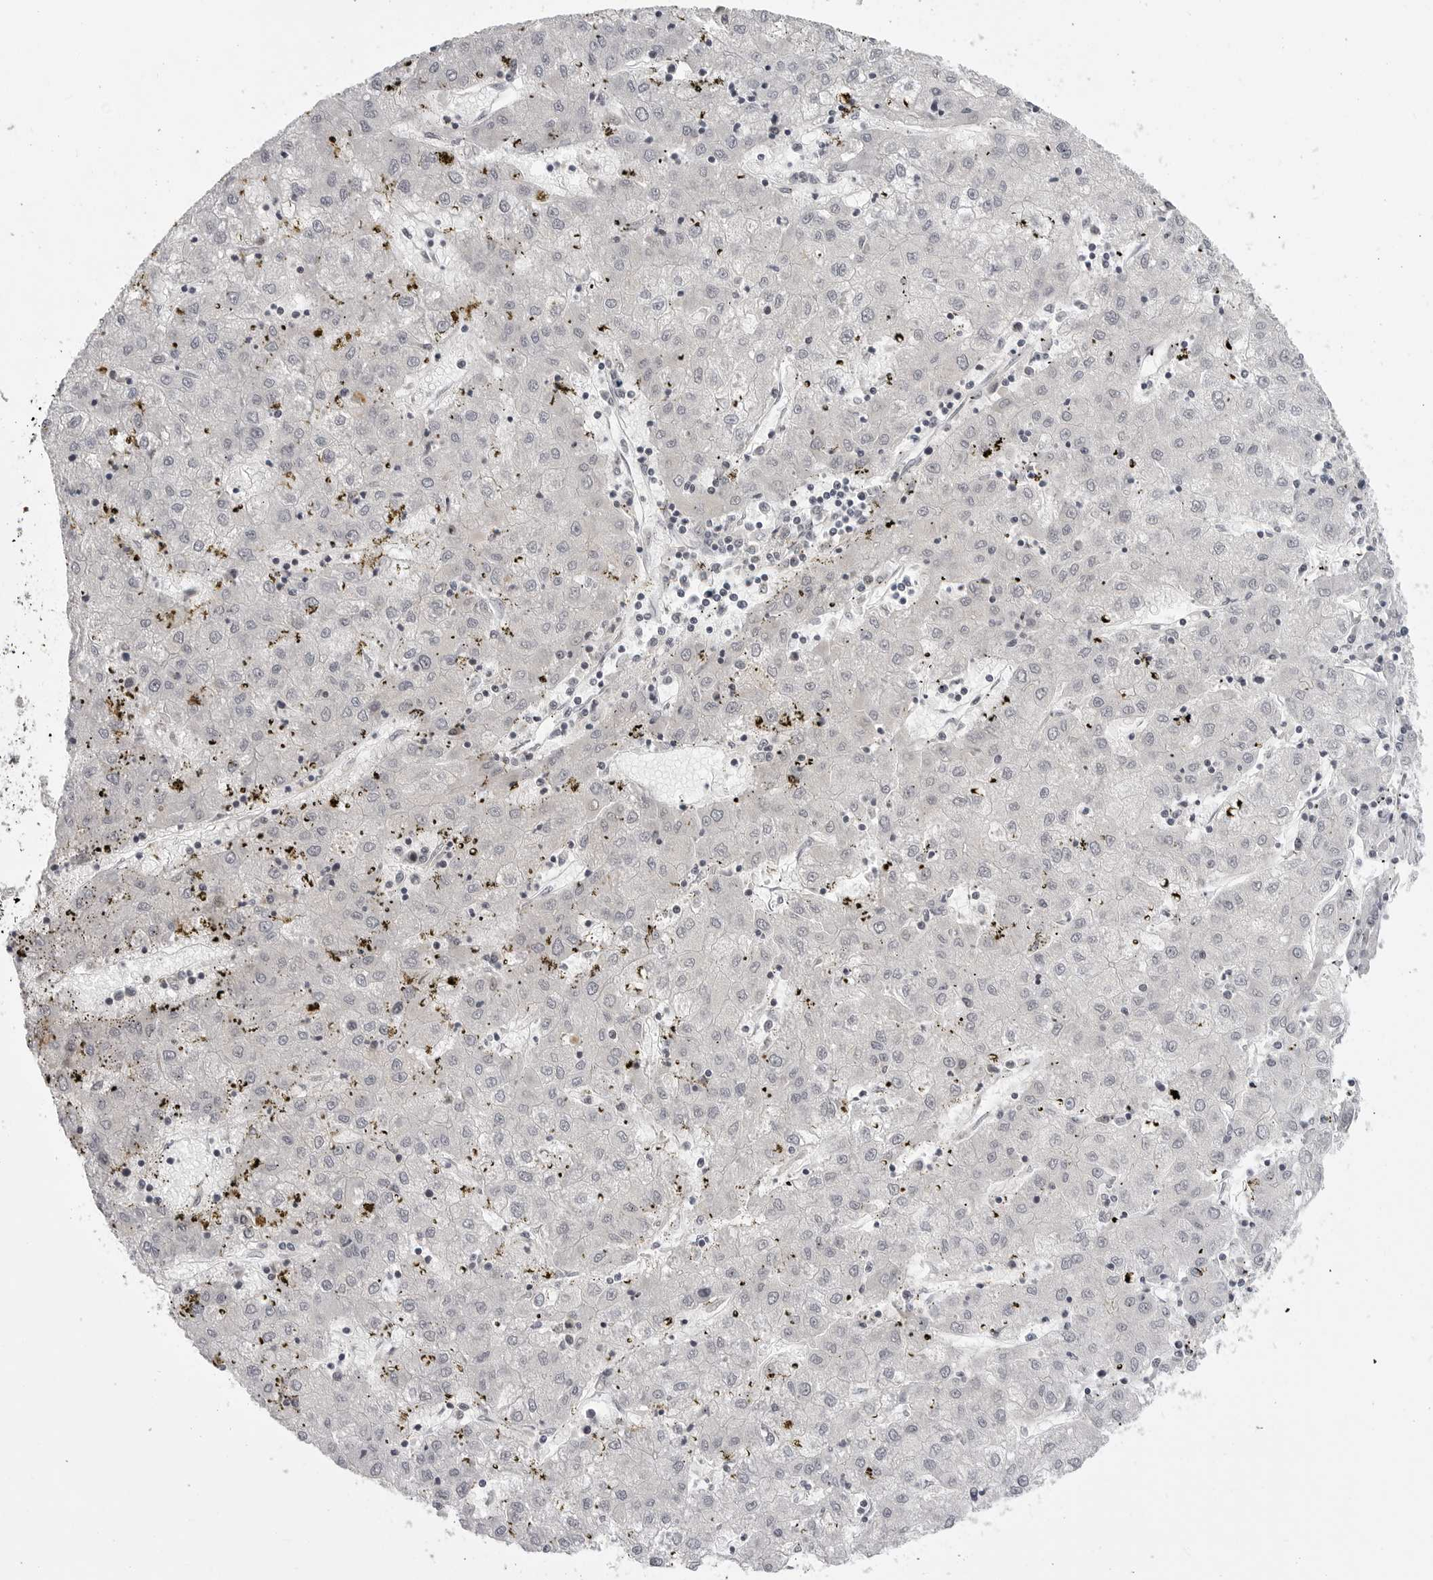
{"staining": {"intensity": "negative", "quantity": "none", "location": "none"}, "tissue": "liver cancer", "cell_type": "Tumor cells", "image_type": "cancer", "snomed": [{"axis": "morphology", "description": "Carcinoma, Hepatocellular, NOS"}, {"axis": "topography", "description": "Liver"}], "caption": "IHC of human liver cancer (hepatocellular carcinoma) demonstrates no expression in tumor cells.", "gene": "CD300LD", "patient": {"sex": "male", "age": 72}}